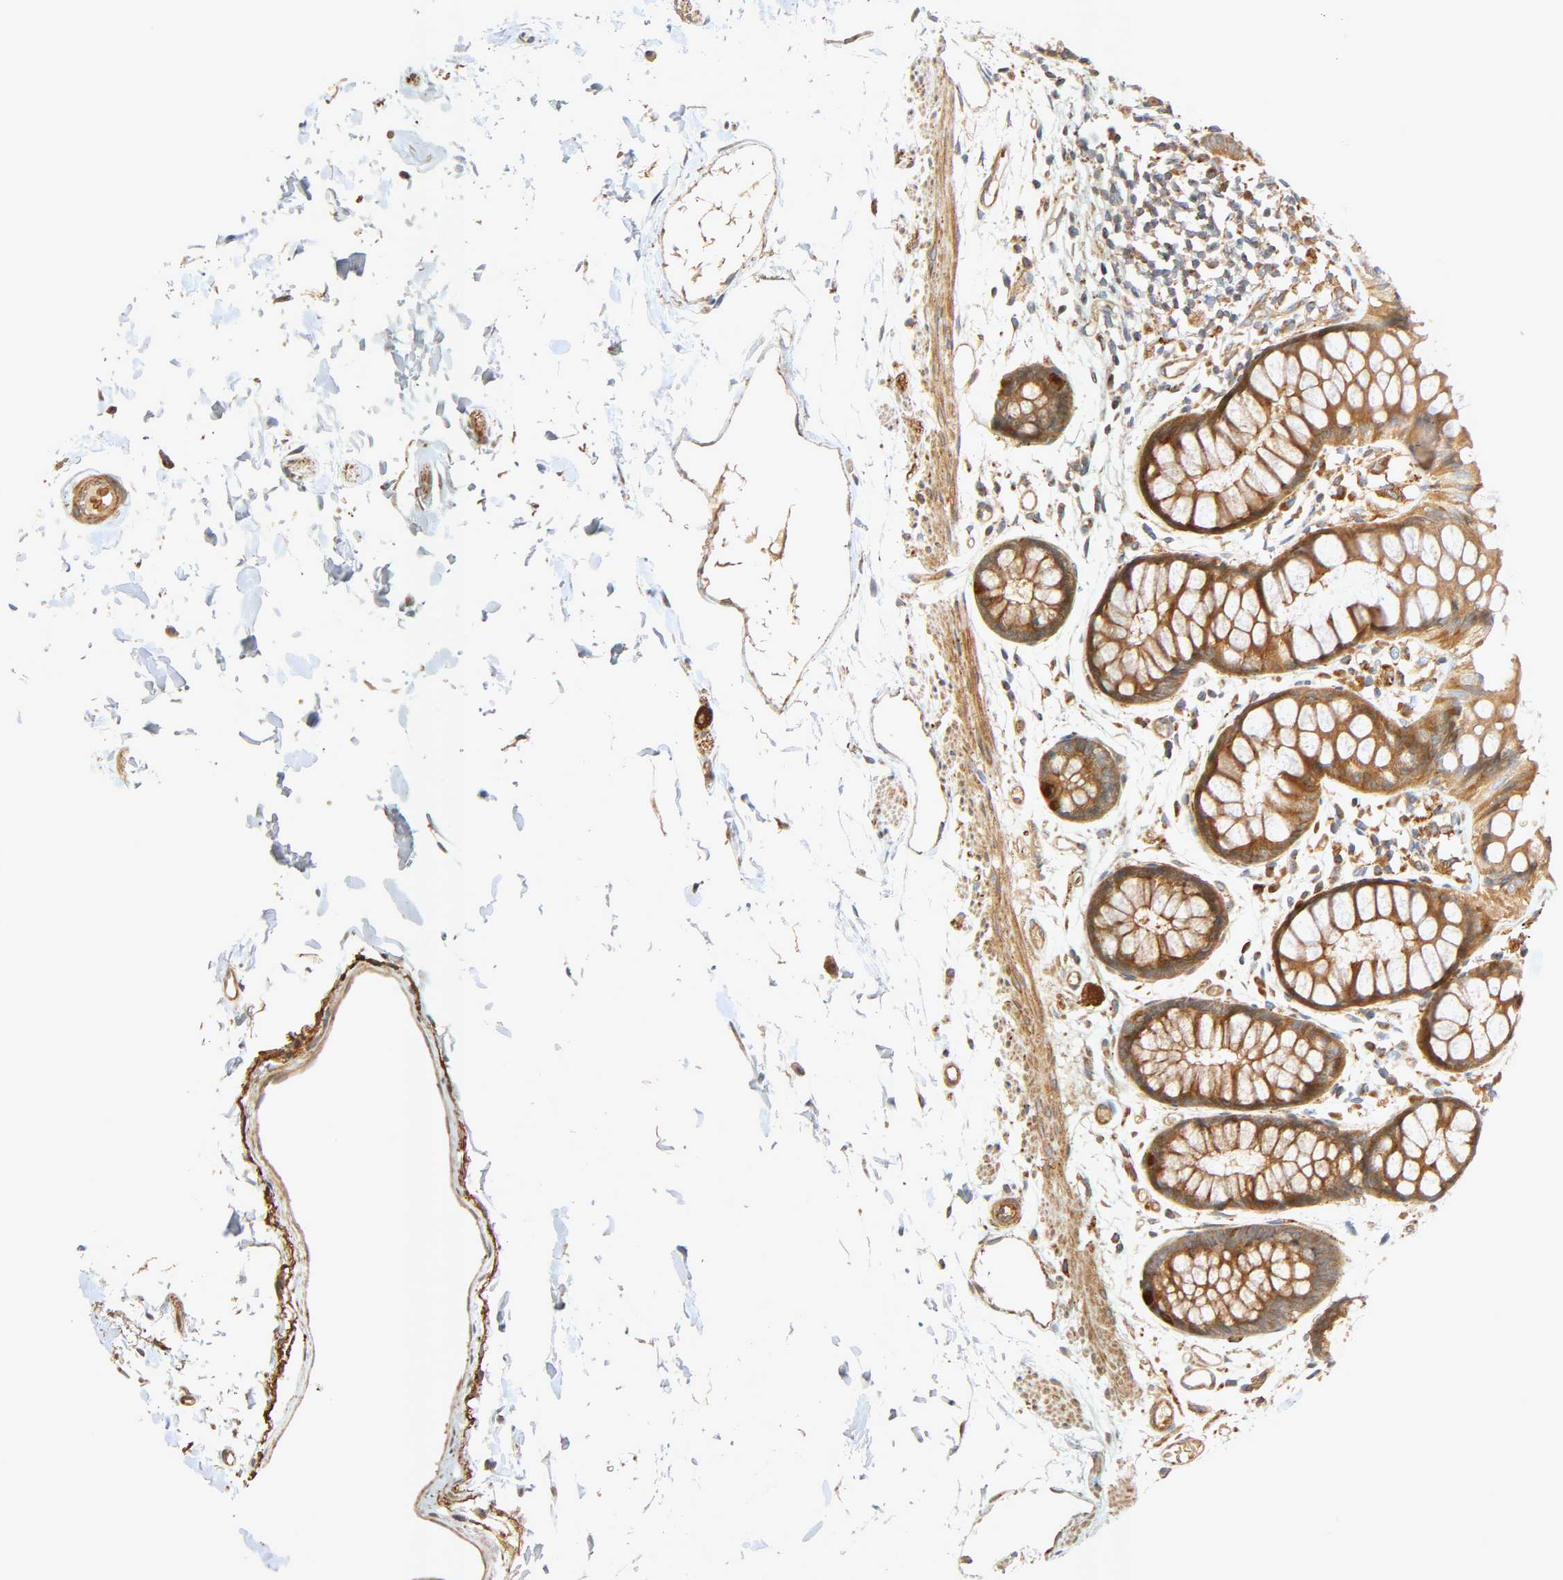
{"staining": {"intensity": "strong", "quantity": "<25%", "location": "cytoplasmic/membranous"}, "tissue": "rectum", "cell_type": "Glandular cells", "image_type": "normal", "snomed": [{"axis": "morphology", "description": "Normal tissue, NOS"}, {"axis": "topography", "description": "Rectum"}], "caption": "Strong cytoplasmic/membranous positivity for a protein is seen in about <25% of glandular cells of unremarkable rectum using immunohistochemistry.", "gene": "SGSM1", "patient": {"sex": "female", "age": 66}}